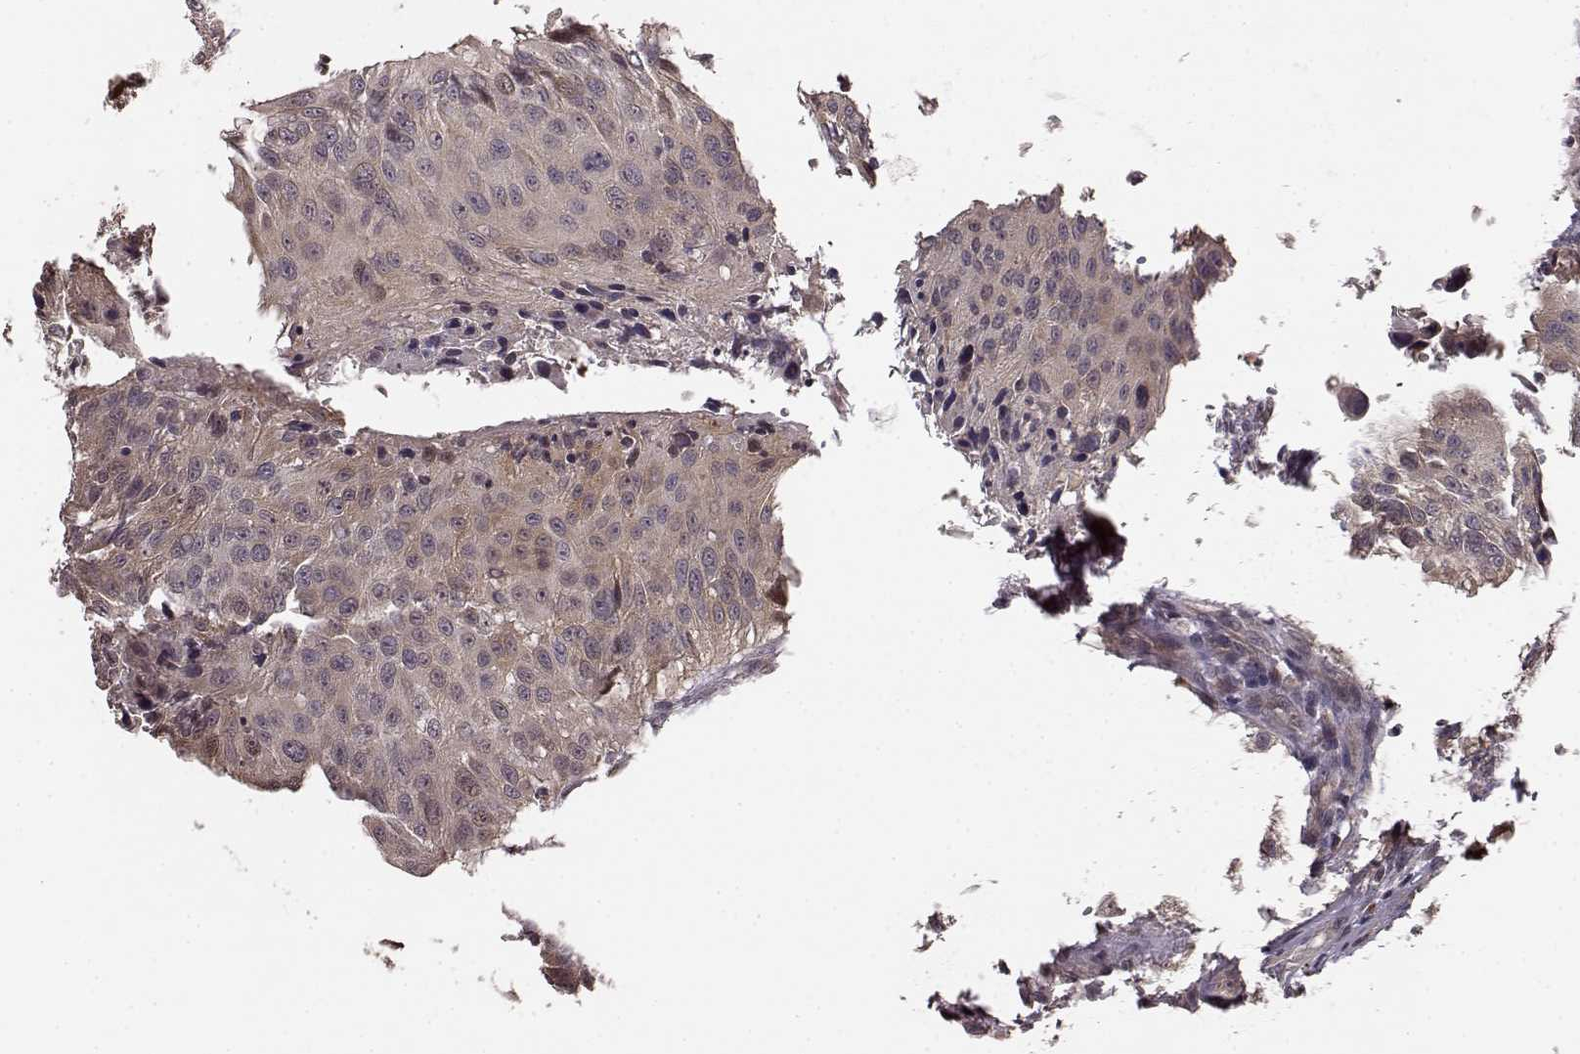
{"staining": {"intensity": "weak", "quantity": "<25%", "location": "cytoplasmic/membranous"}, "tissue": "urothelial cancer", "cell_type": "Tumor cells", "image_type": "cancer", "snomed": [{"axis": "morphology", "description": "Urothelial carcinoma, NOS"}, {"axis": "topography", "description": "Urinary bladder"}], "caption": "High magnification brightfield microscopy of urothelial cancer stained with DAB (brown) and counterstained with hematoxylin (blue): tumor cells show no significant positivity.", "gene": "BACH2", "patient": {"sex": "male", "age": 55}}